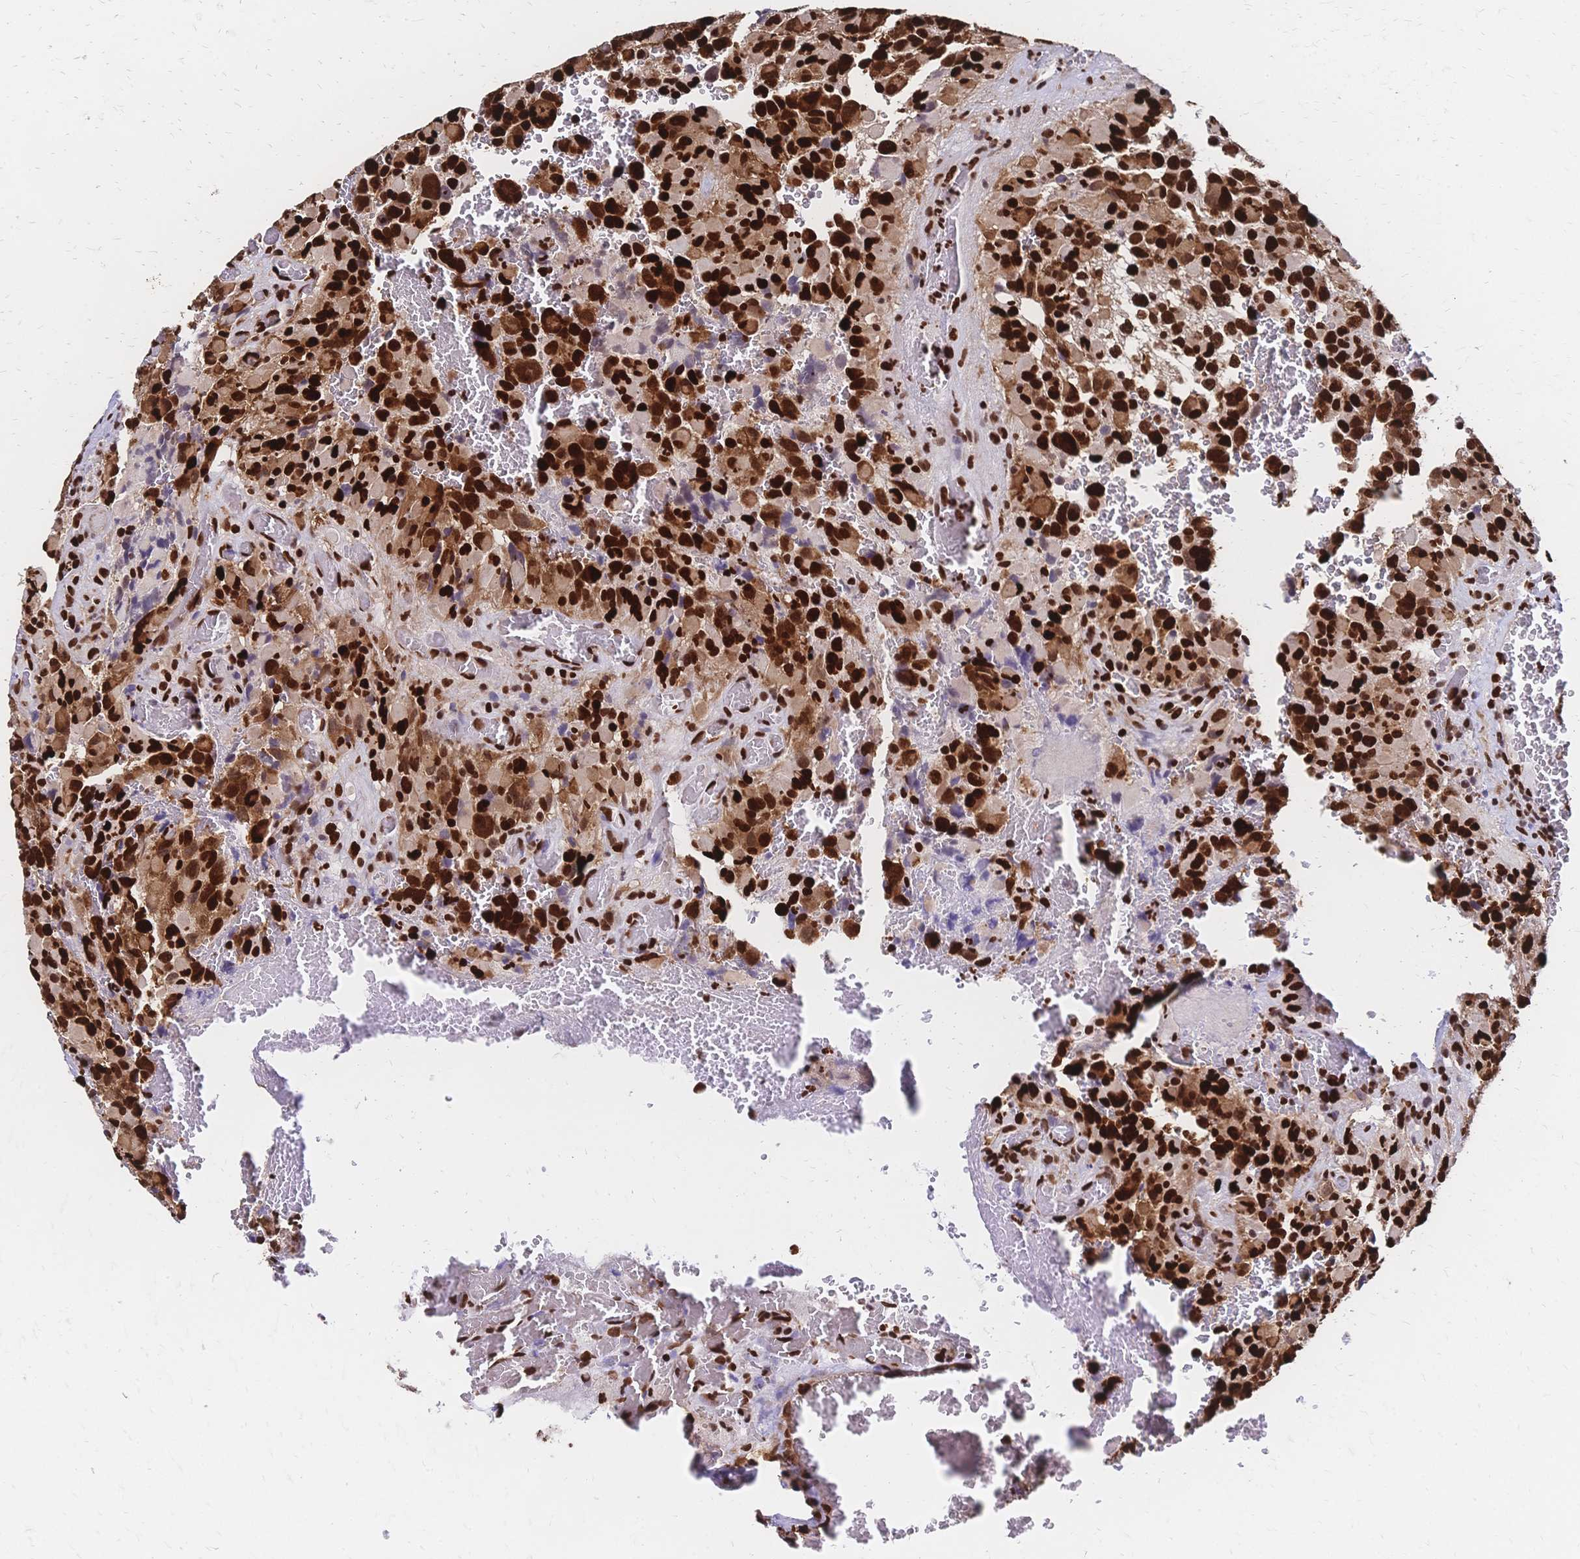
{"staining": {"intensity": "strong", "quantity": ">75%", "location": "nuclear"}, "tissue": "glioma", "cell_type": "Tumor cells", "image_type": "cancer", "snomed": [{"axis": "morphology", "description": "Glioma, malignant, High grade"}, {"axis": "topography", "description": "Brain"}], "caption": "Glioma stained with a brown dye displays strong nuclear positive staining in approximately >75% of tumor cells.", "gene": "HDGF", "patient": {"sex": "female", "age": 40}}